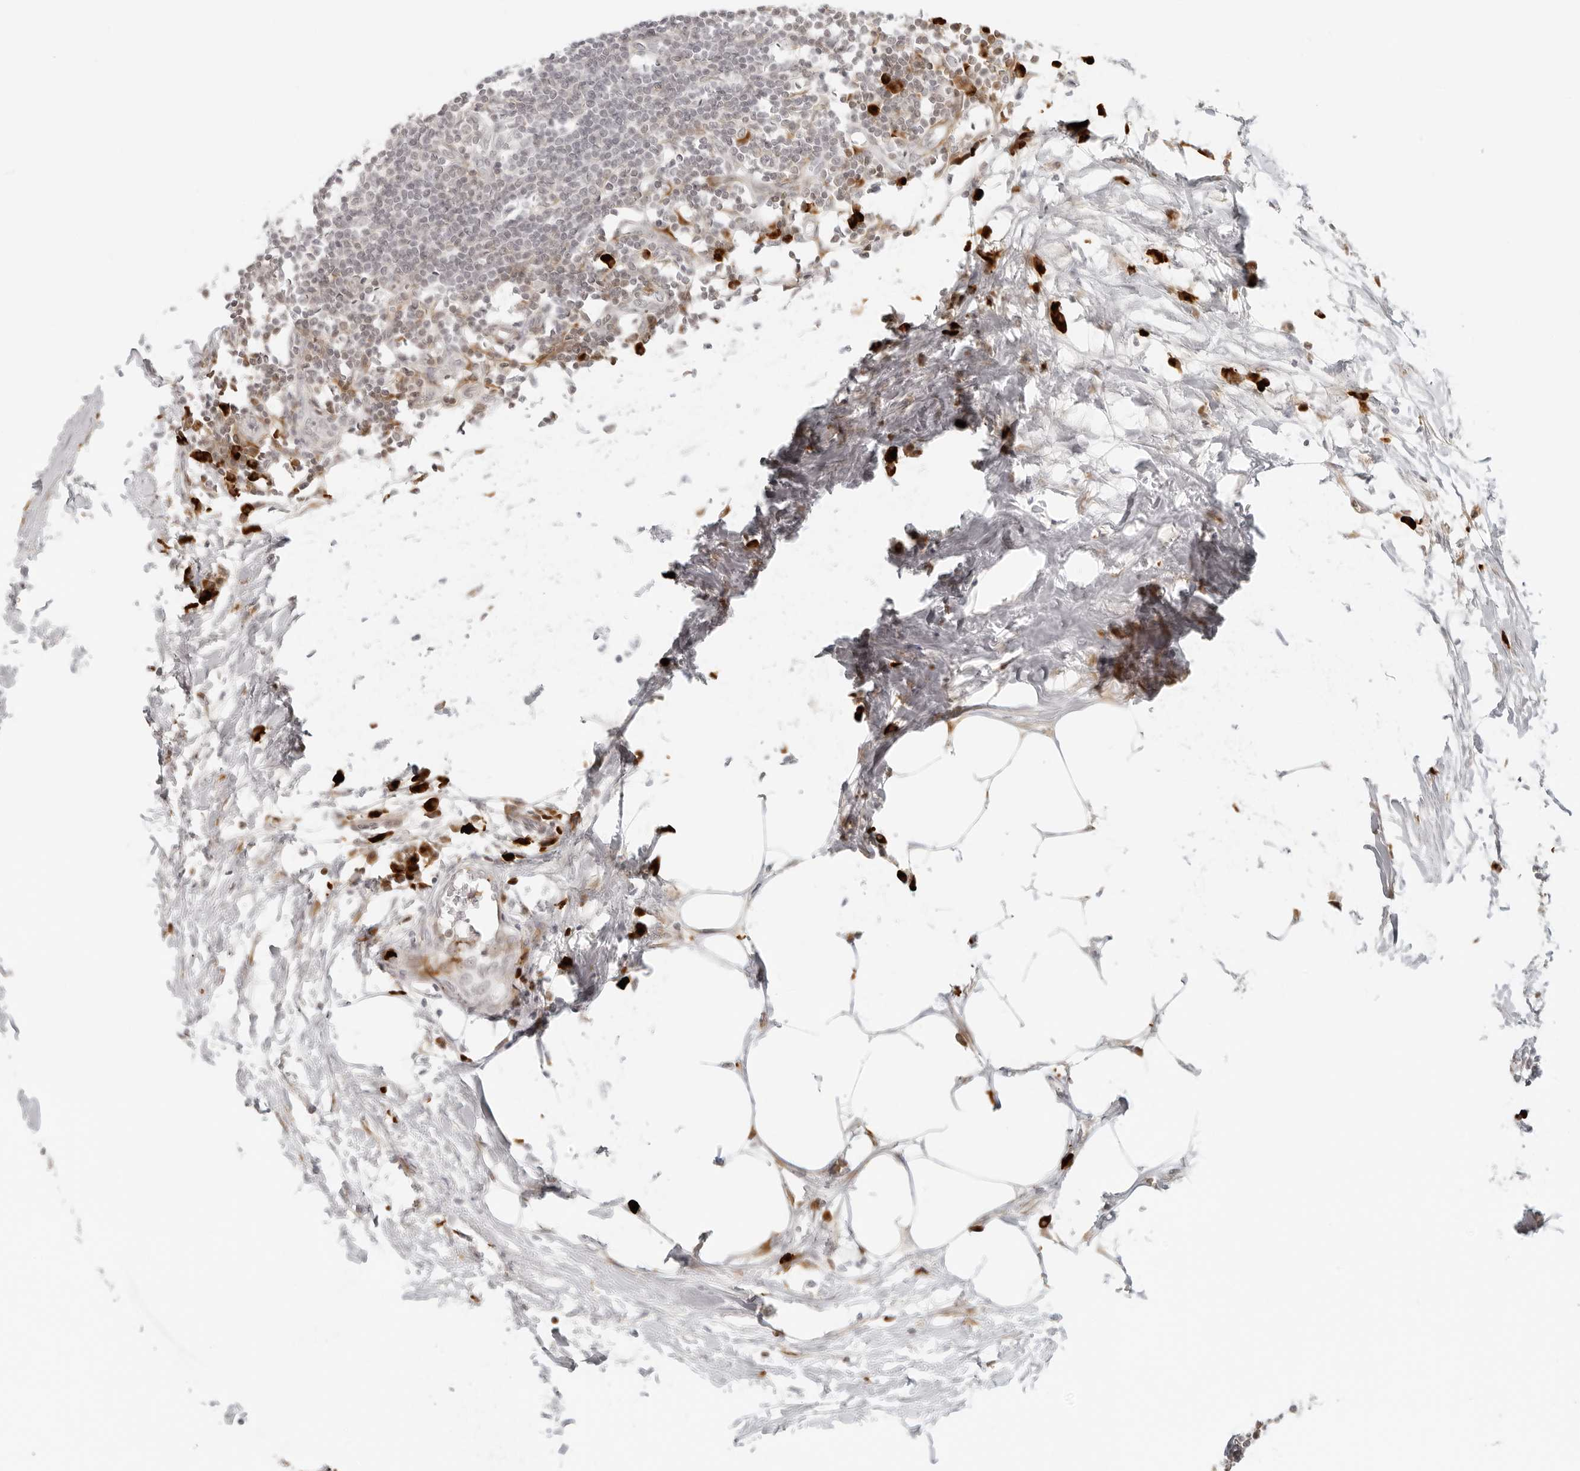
{"staining": {"intensity": "moderate", "quantity": "<25%", "location": "nuclear"}, "tissue": "lymph node", "cell_type": "Germinal center cells", "image_type": "normal", "snomed": [{"axis": "morphology", "description": "Normal tissue, NOS"}, {"axis": "morphology", "description": "Malignant melanoma, Metastatic site"}, {"axis": "topography", "description": "Lymph node"}], "caption": "Protein positivity by IHC displays moderate nuclear expression in about <25% of germinal center cells in benign lymph node.", "gene": "ZNF678", "patient": {"sex": "male", "age": 41}}